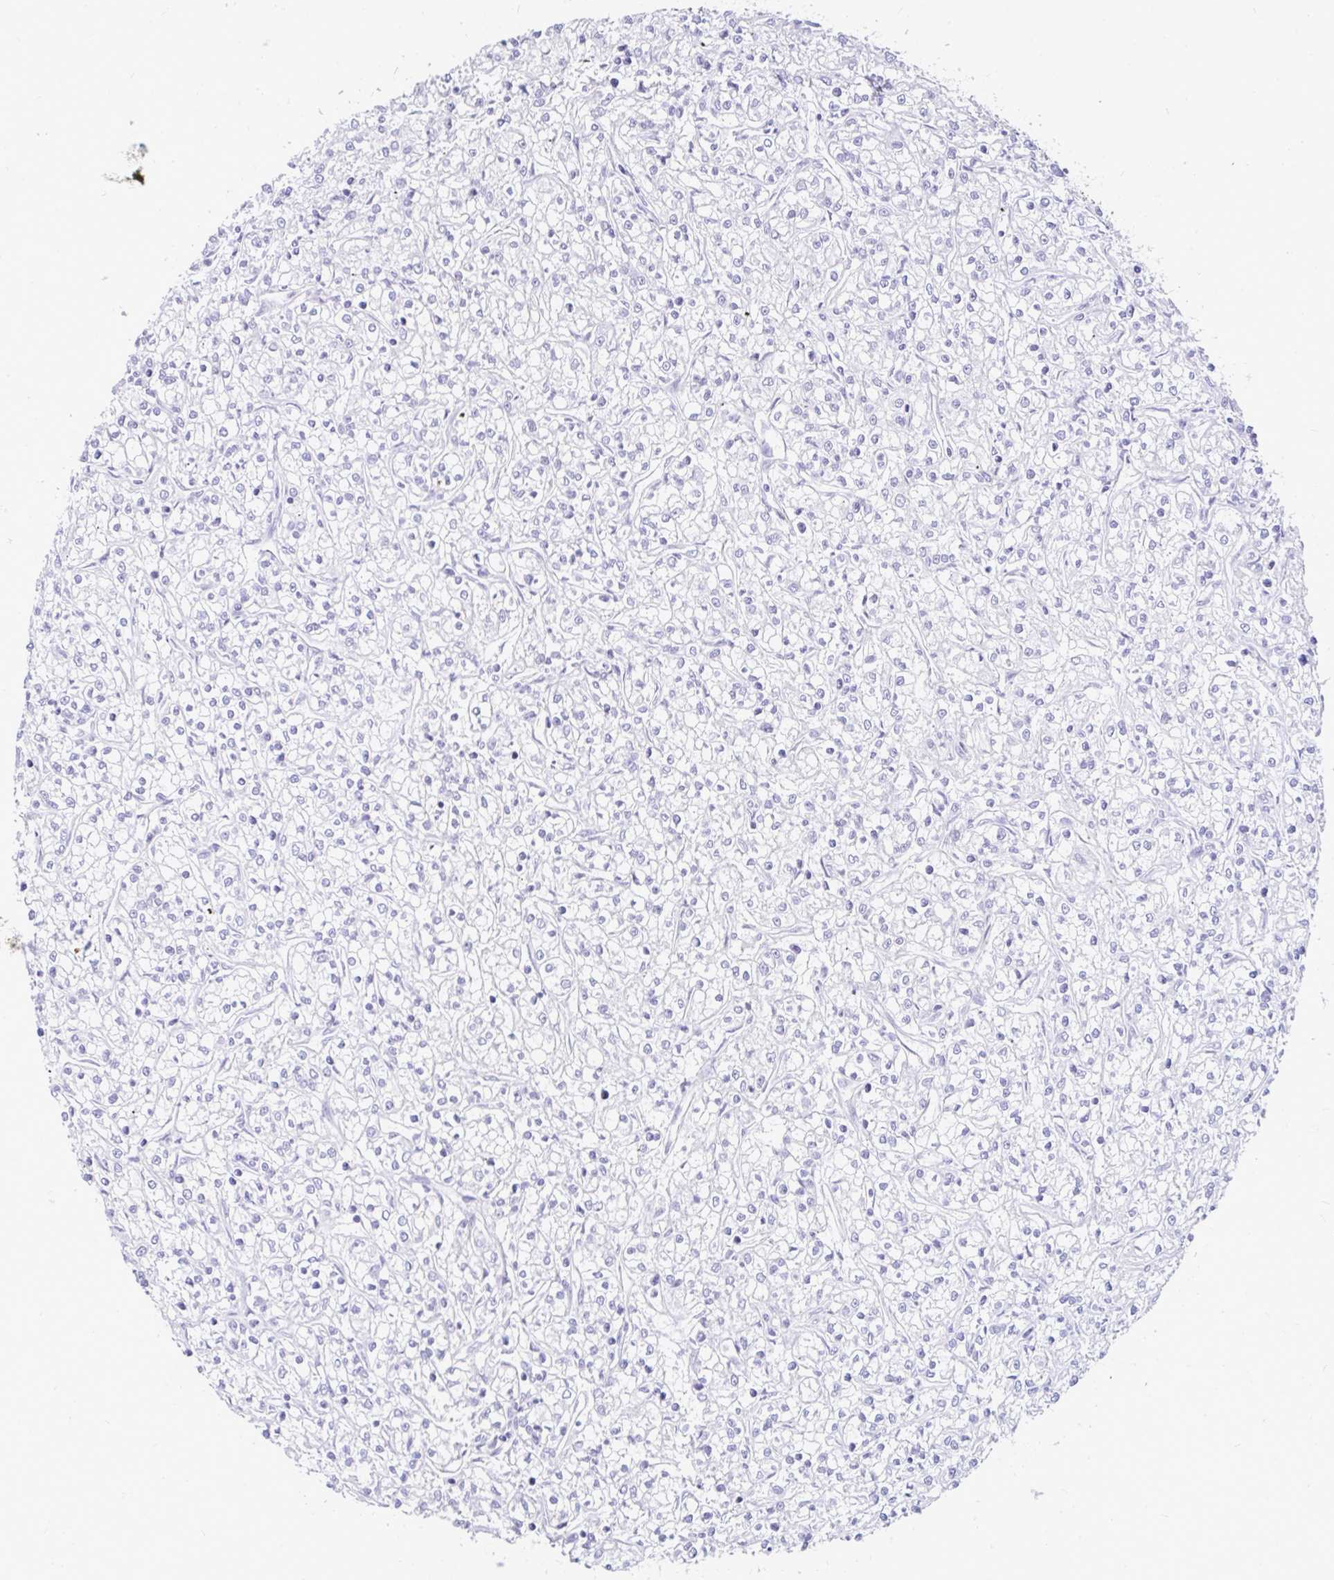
{"staining": {"intensity": "negative", "quantity": "none", "location": "none"}, "tissue": "renal cancer", "cell_type": "Tumor cells", "image_type": "cancer", "snomed": [{"axis": "morphology", "description": "Adenocarcinoma, NOS"}, {"axis": "topography", "description": "Kidney"}], "caption": "An image of human renal cancer (adenocarcinoma) is negative for staining in tumor cells.", "gene": "INTS5", "patient": {"sex": "female", "age": 59}}